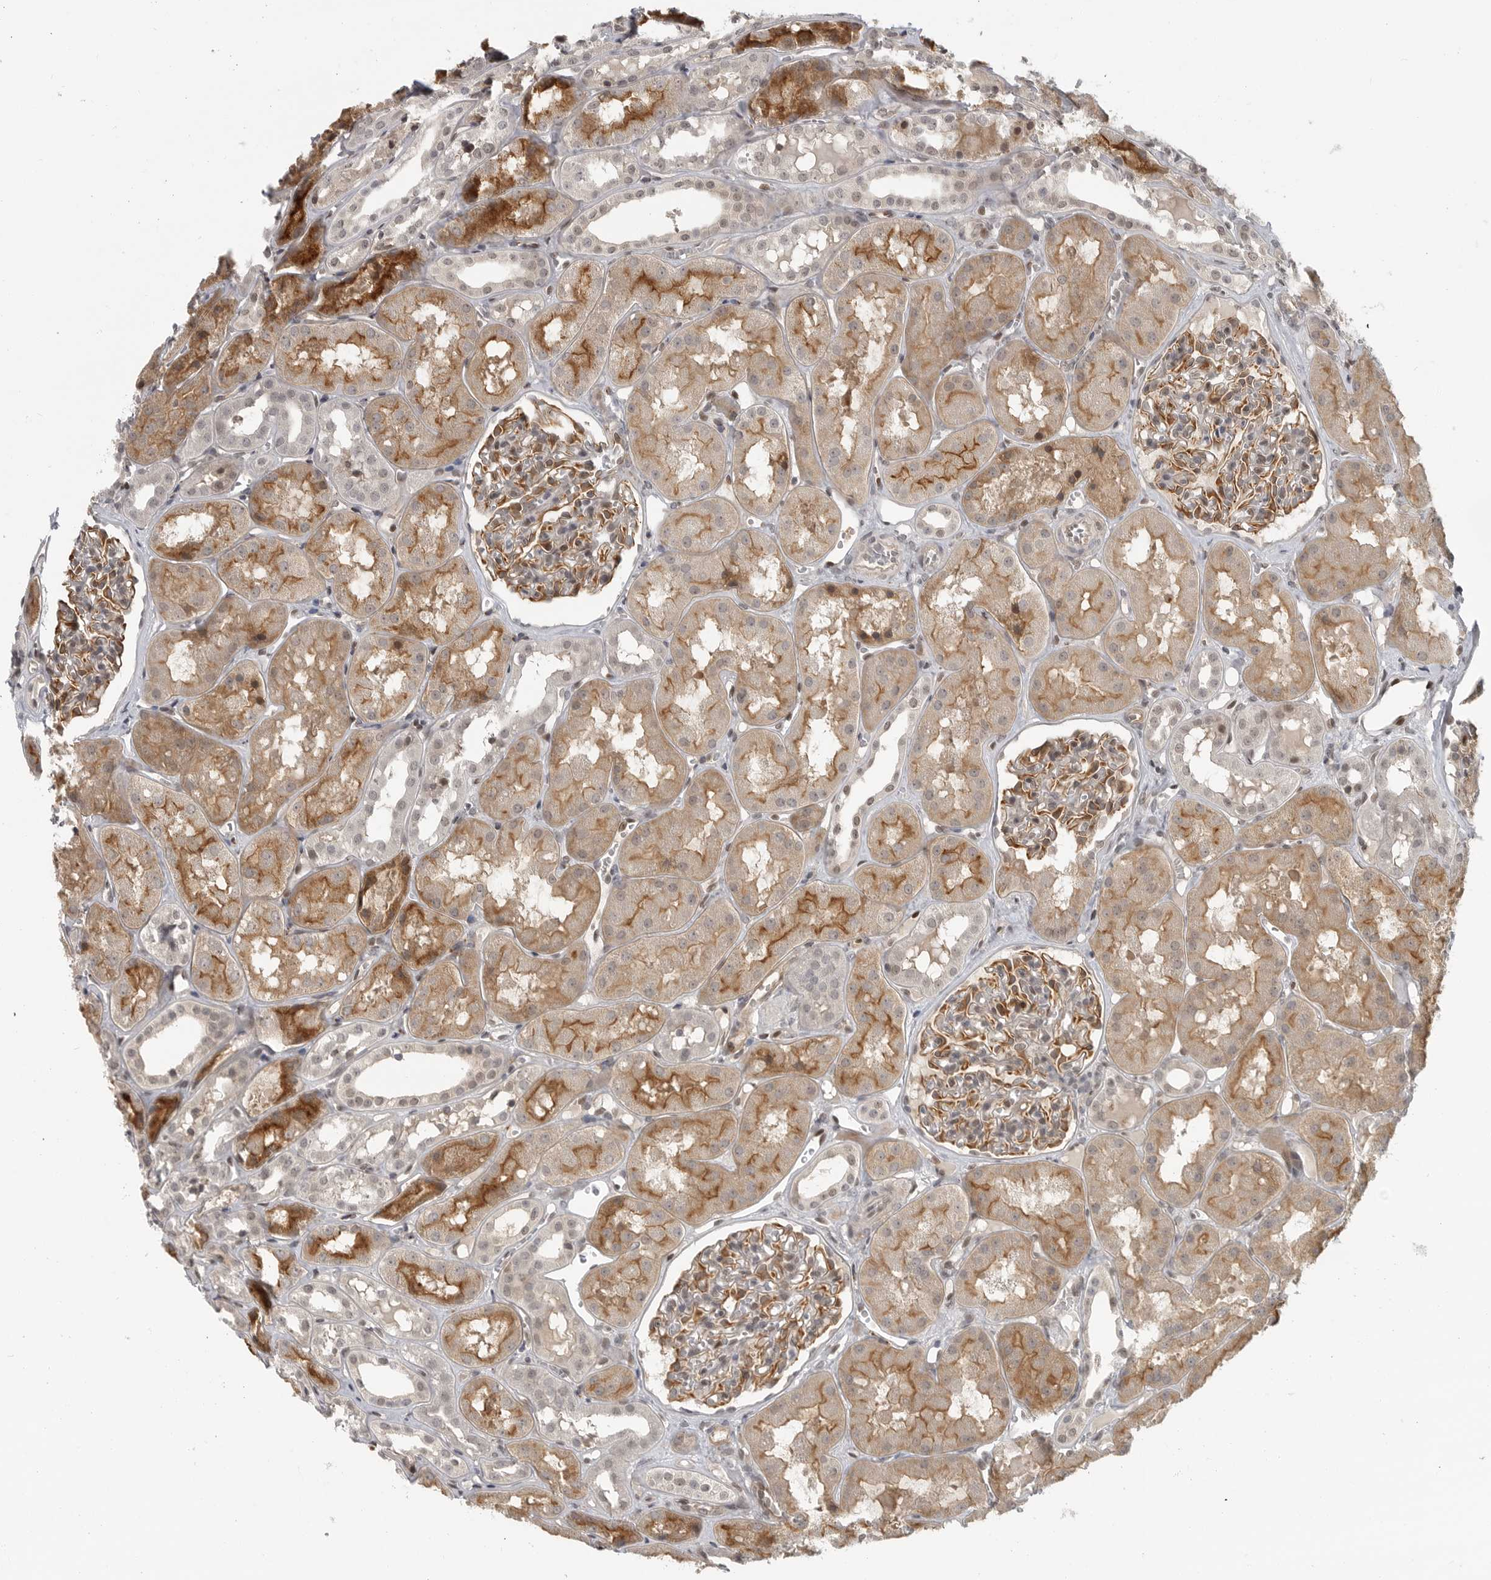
{"staining": {"intensity": "moderate", "quantity": "25%-75%", "location": "cytoplasmic/membranous"}, "tissue": "kidney", "cell_type": "Cells in glomeruli", "image_type": "normal", "snomed": [{"axis": "morphology", "description": "Normal tissue, NOS"}, {"axis": "topography", "description": "Kidney"}], "caption": "DAB (3,3'-diaminobenzidine) immunohistochemical staining of benign kidney displays moderate cytoplasmic/membranous protein staining in about 25%-75% of cells in glomeruli. (DAB (3,3'-diaminobenzidine) = brown stain, brightfield microscopy at high magnification).", "gene": "CEP295NL", "patient": {"sex": "male", "age": 16}}